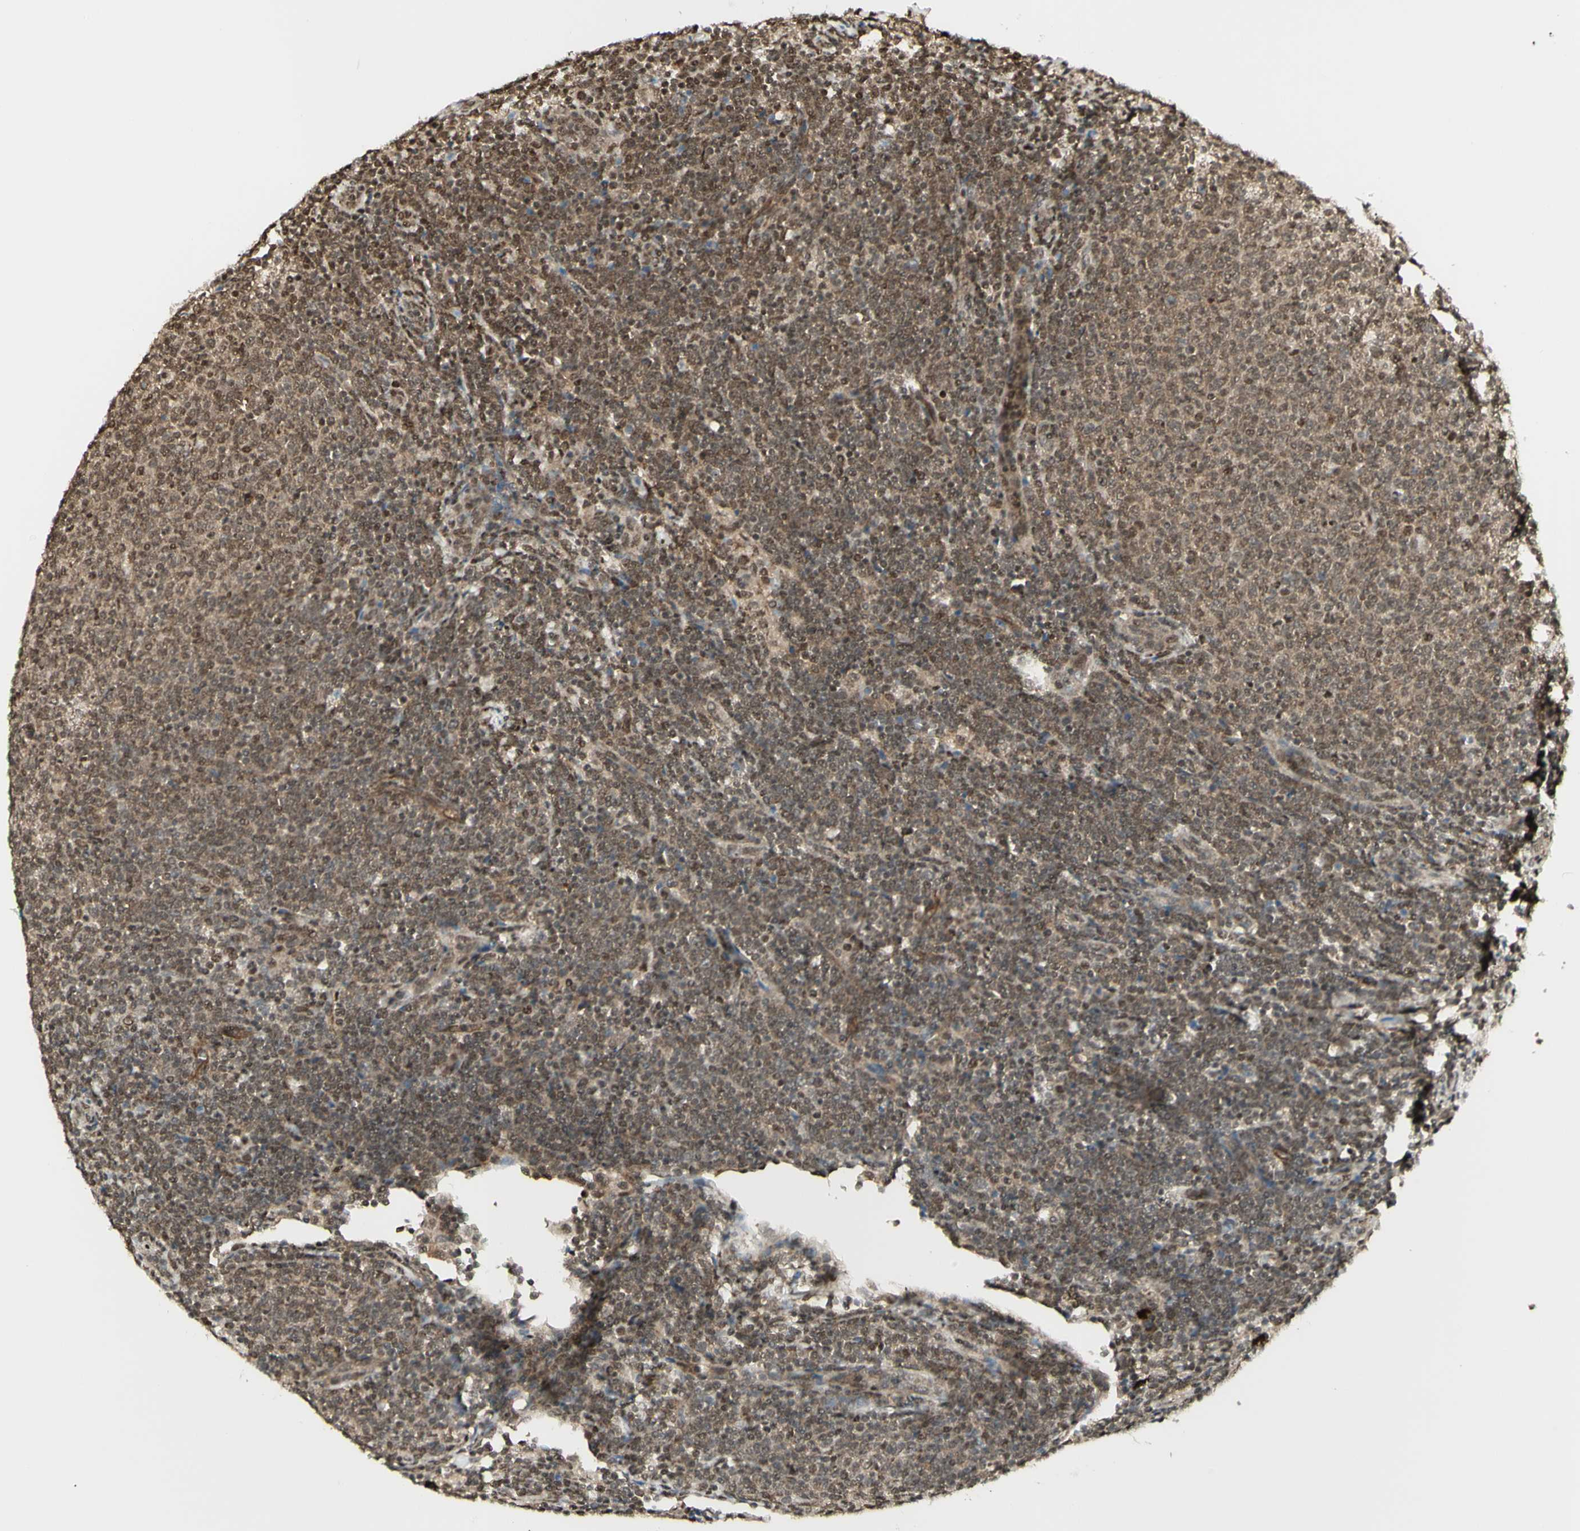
{"staining": {"intensity": "moderate", "quantity": ">75%", "location": "nuclear"}, "tissue": "lymphoma", "cell_type": "Tumor cells", "image_type": "cancer", "snomed": [{"axis": "morphology", "description": "Malignant lymphoma, non-Hodgkin's type, Low grade"}, {"axis": "topography", "description": "Lymph node"}], "caption": "IHC micrograph of malignant lymphoma, non-Hodgkin's type (low-grade) stained for a protein (brown), which exhibits medium levels of moderate nuclear staining in about >75% of tumor cells.", "gene": "ZMYM6", "patient": {"sex": "male", "age": 66}}